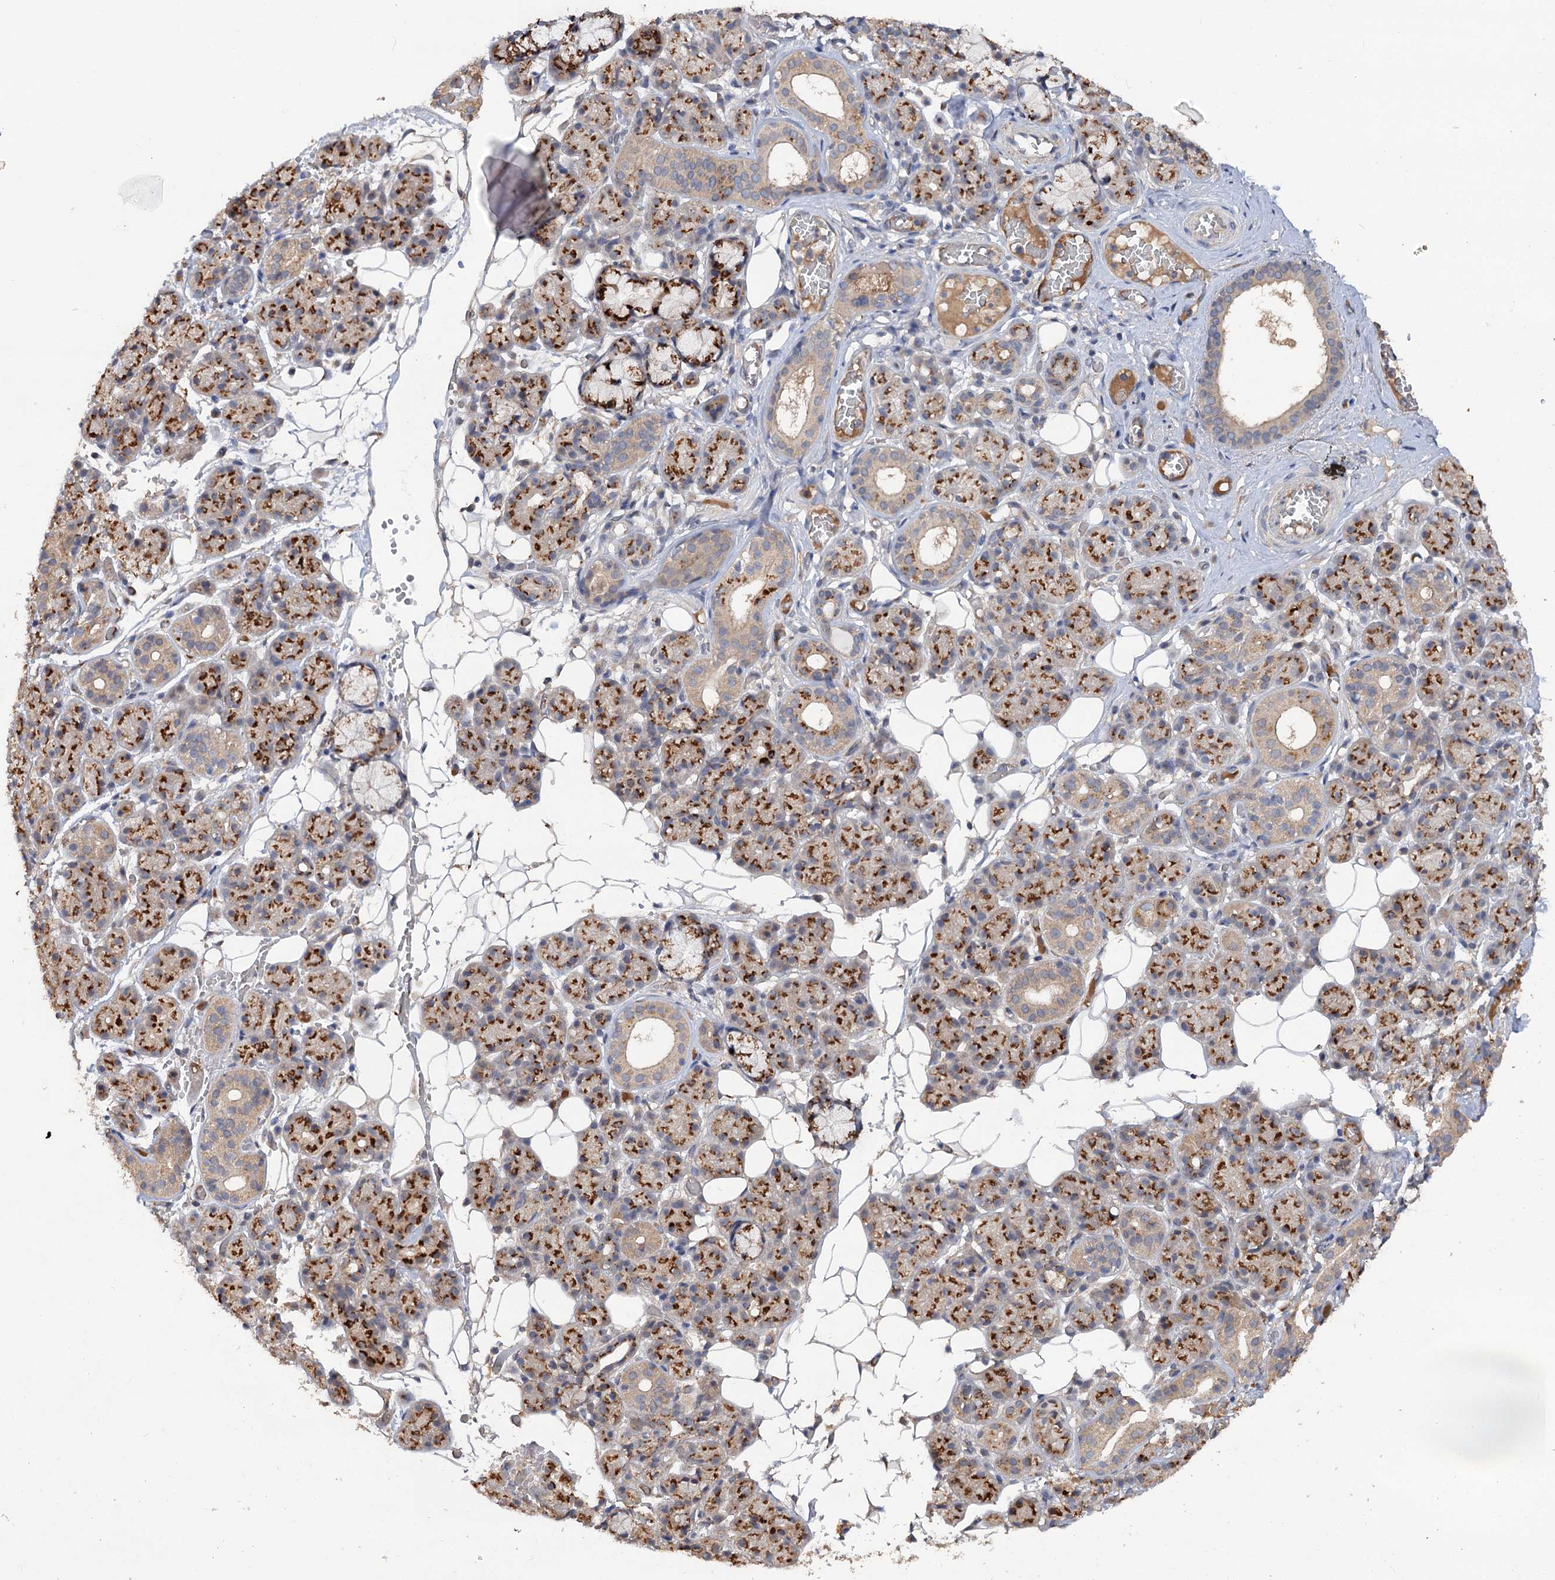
{"staining": {"intensity": "strong", "quantity": "25%-75%", "location": "cytoplasmic/membranous"}, "tissue": "salivary gland", "cell_type": "Glandular cells", "image_type": "normal", "snomed": [{"axis": "morphology", "description": "Normal tissue, NOS"}, {"axis": "topography", "description": "Salivary gland"}], "caption": "IHC of normal human salivary gland demonstrates high levels of strong cytoplasmic/membranous expression in about 25%-75% of glandular cells.", "gene": "NUDCD2", "patient": {"sex": "male", "age": 63}}